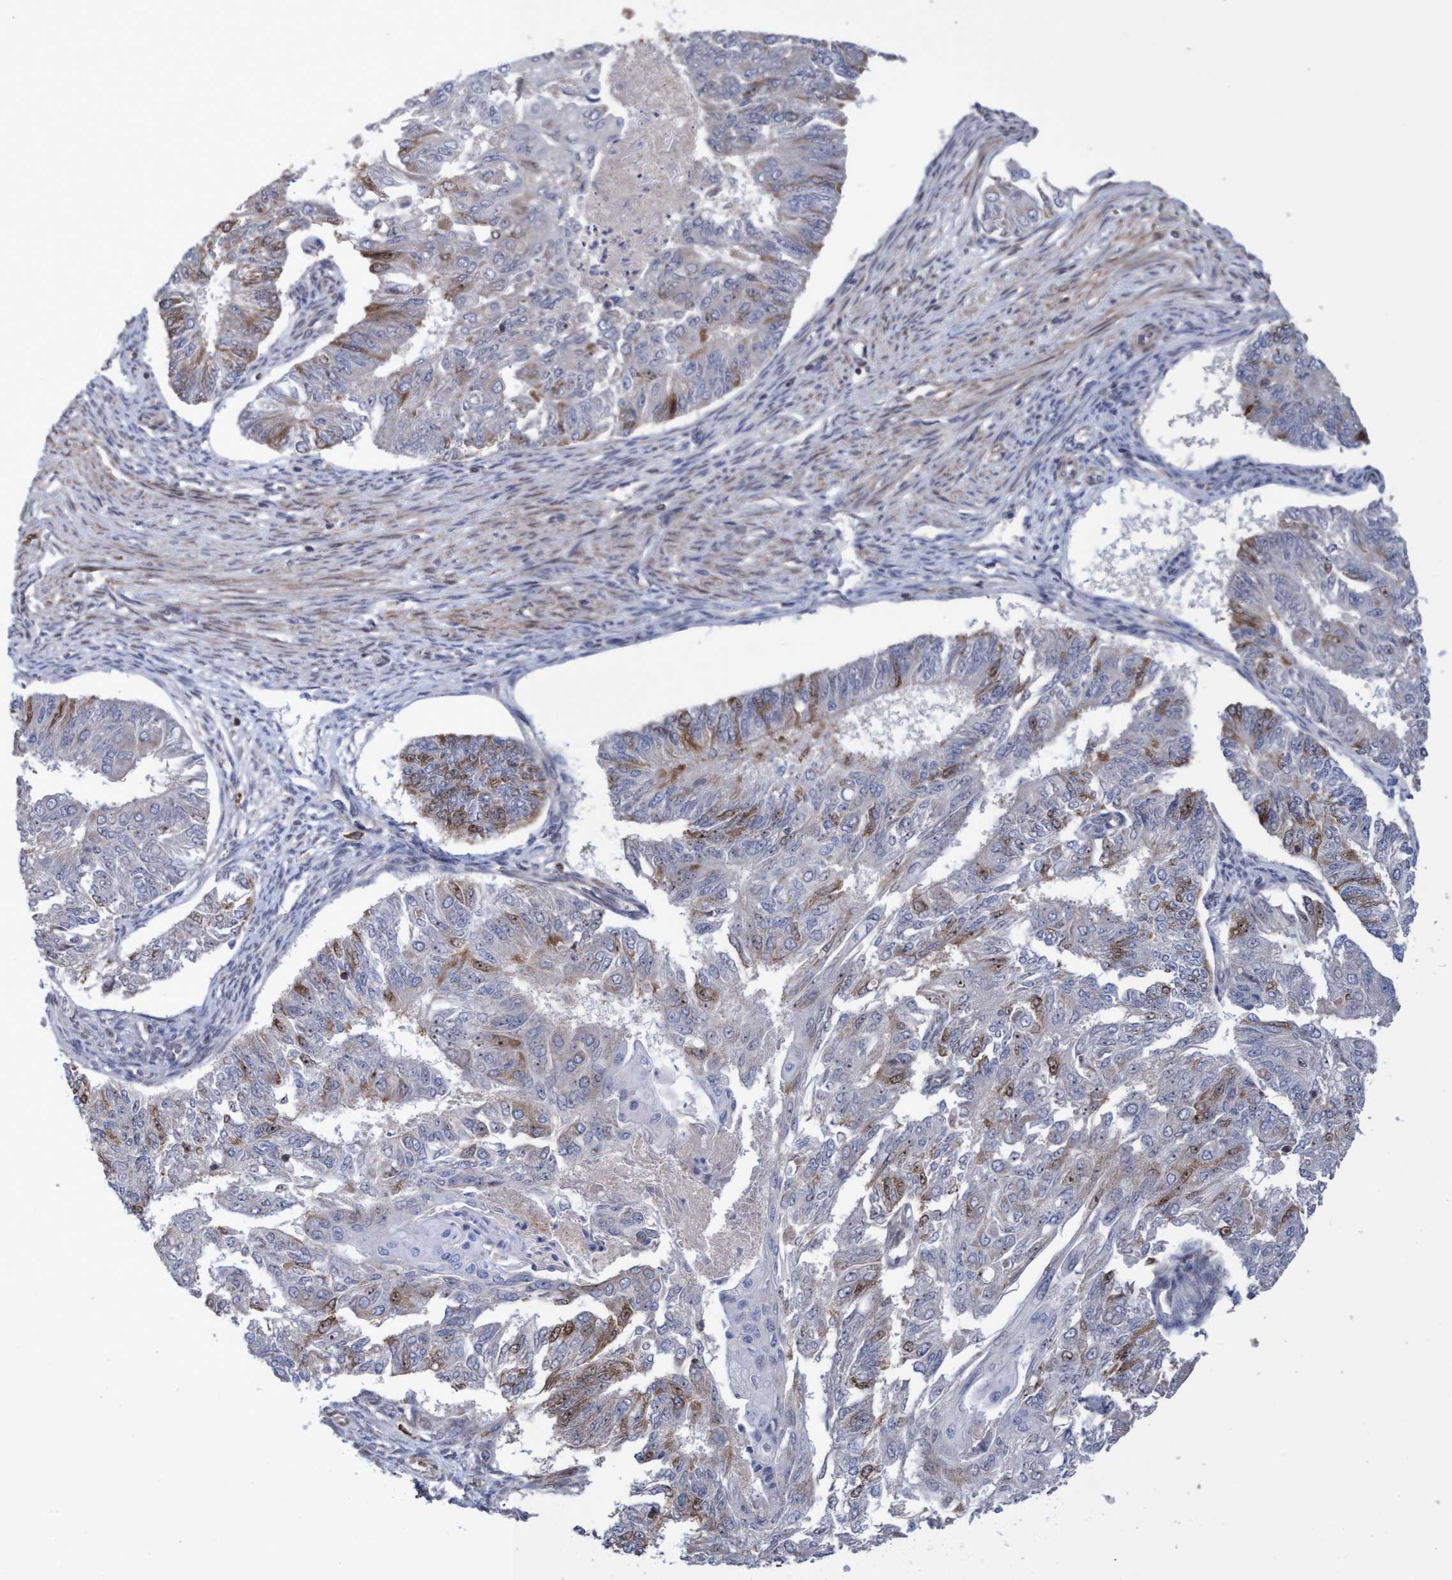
{"staining": {"intensity": "moderate", "quantity": "<25%", "location": "cytoplasmic/membranous,nuclear"}, "tissue": "endometrial cancer", "cell_type": "Tumor cells", "image_type": "cancer", "snomed": [{"axis": "morphology", "description": "Adenocarcinoma, NOS"}, {"axis": "topography", "description": "Endometrium"}], "caption": "Adenocarcinoma (endometrial) was stained to show a protein in brown. There is low levels of moderate cytoplasmic/membranous and nuclear positivity in about <25% of tumor cells.", "gene": "SLBP", "patient": {"sex": "female", "age": 32}}